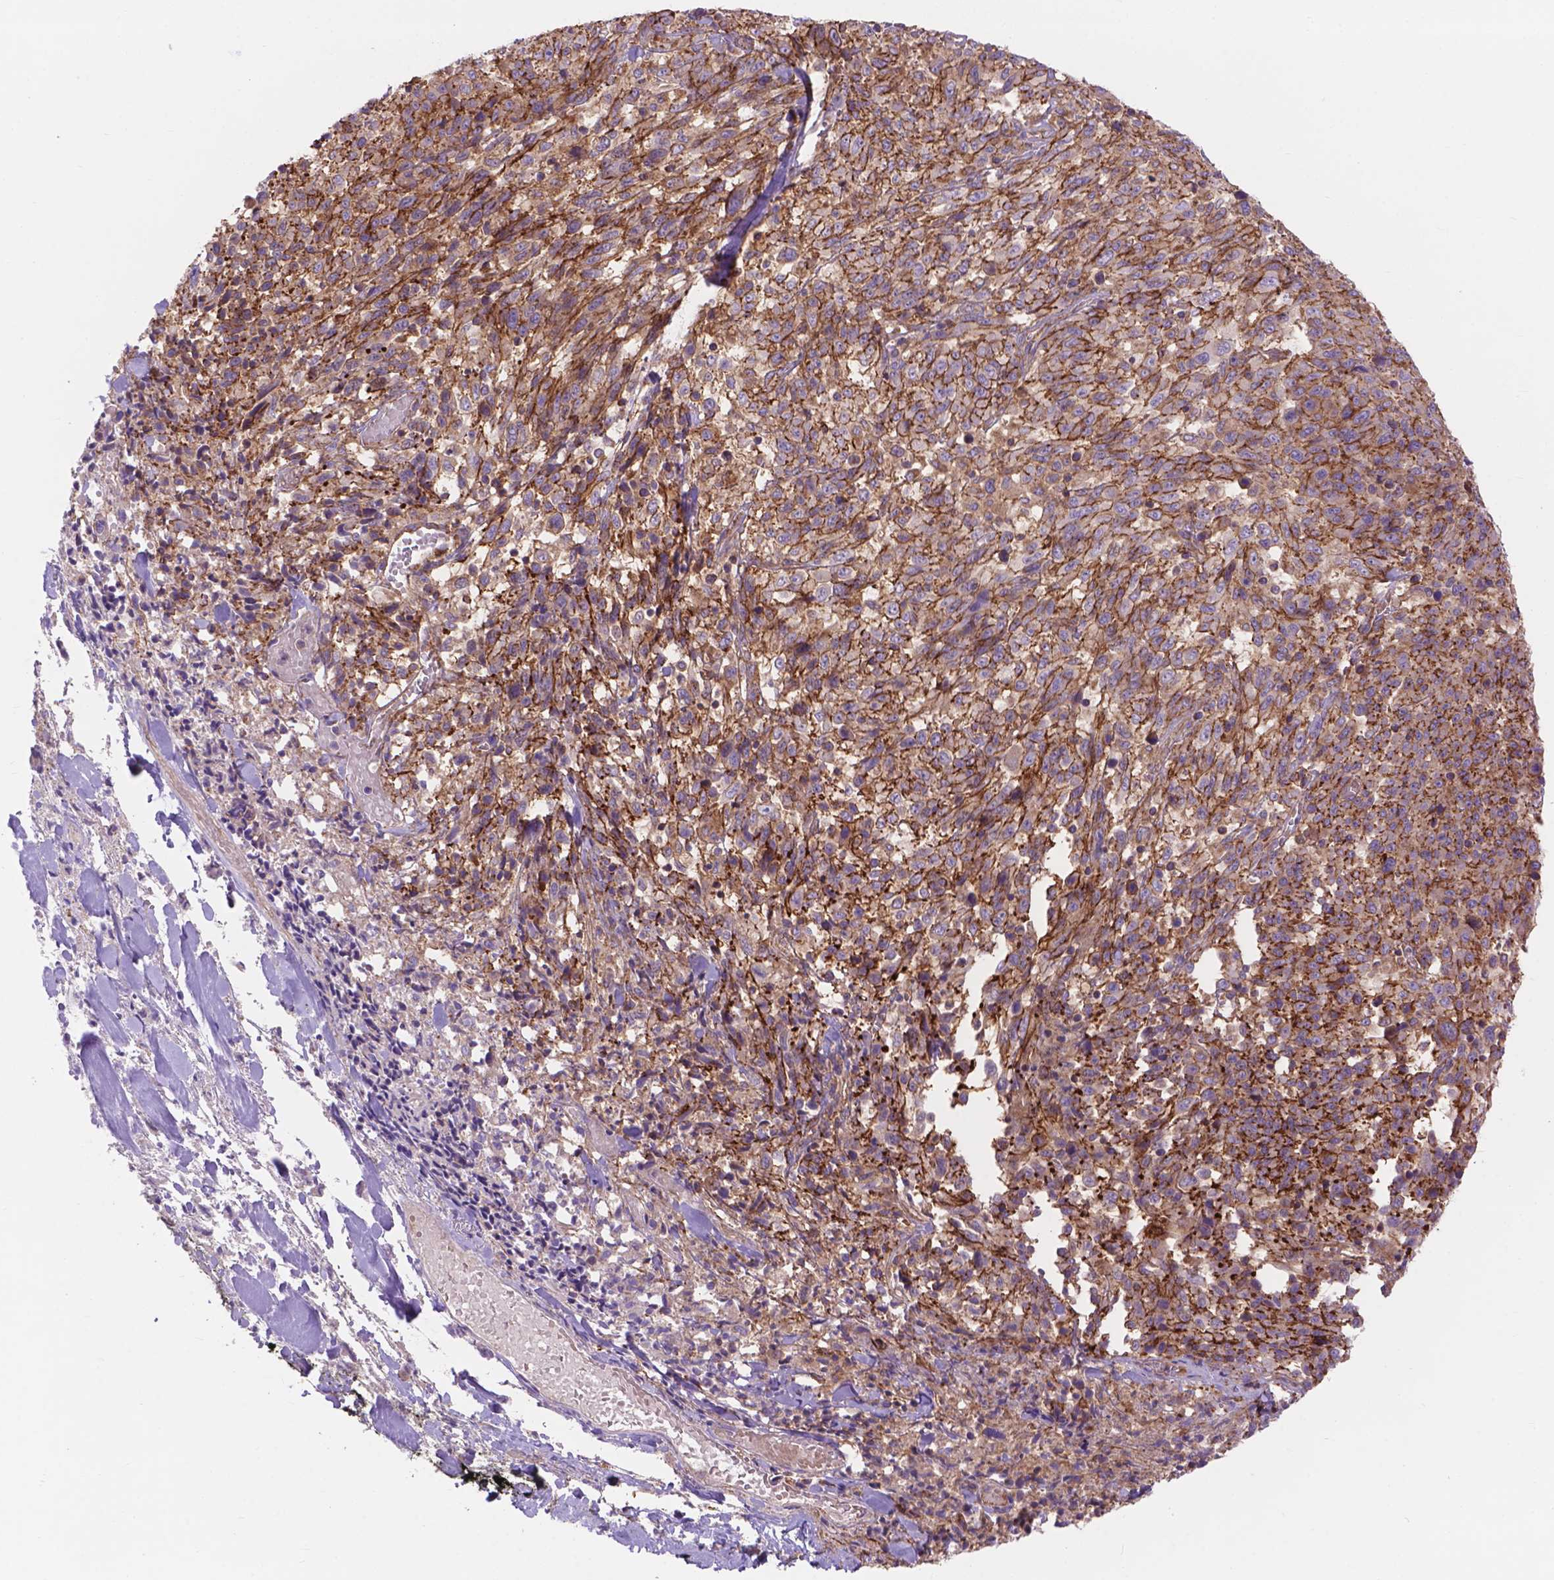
{"staining": {"intensity": "moderate", "quantity": ">75%", "location": "cytoplasmic/membranous"}, "tissue": "melanoma", "cell_type": "Tumor cells", "image_type": "cancer", "snomed": [{"axis": "morphology", "description": "Malignant melanoma, NOS"}, {"axis": "topography", "description": "Skin"}], "caption": "Melanoma stained with a brown dye displays moderate cytoplasmic/membranous positive positivity in approximately >75% of tumor cells.", "gene": "AK3", "patient": {"sex": "female", "age": 91}}